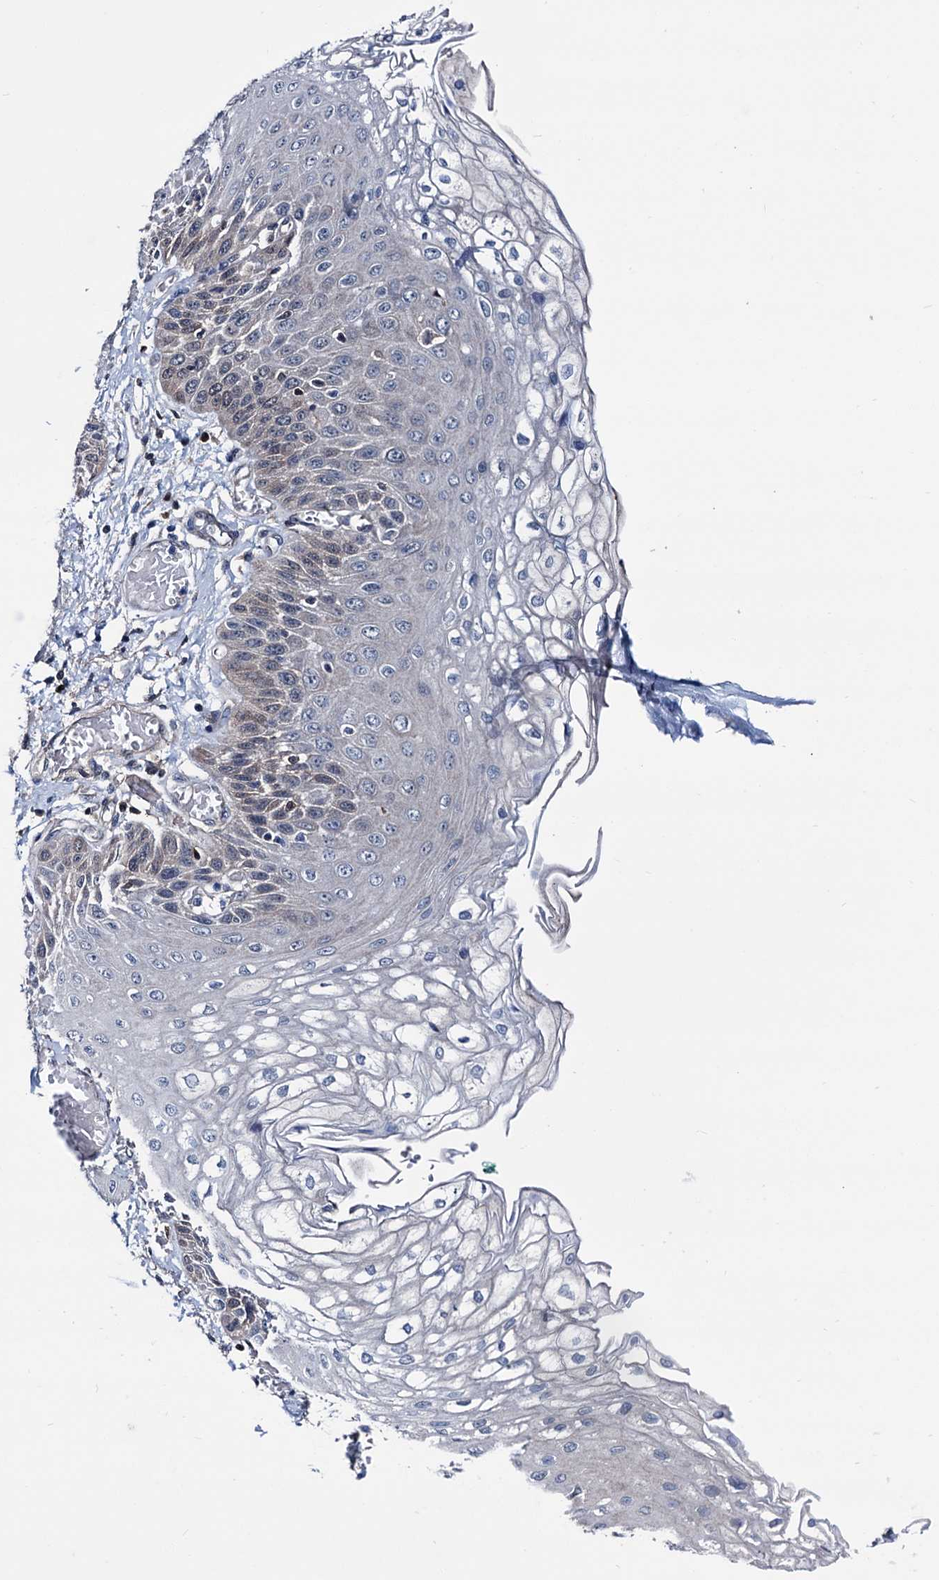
{"staining": {"intensity": "negative", "quantity": "none", "location": "none"}, "tissue": "esophagus", "cell_type": "Squamous epithelial cells", "image_type": "normal", "snomed": [{"axis": "morphology", "description": "Normal tissue, NOS"}, {"axis": "topography", "description": "Esophagus"}], "caption": "IHC image of benign esophagus: human esophagus stained with DAB (3,3'-diaminobenzidine) reveals no significant protein positivity in squamous epithelial cells.", "gene": "GLO1", "patient": {"sex": "male", "age": 81}}